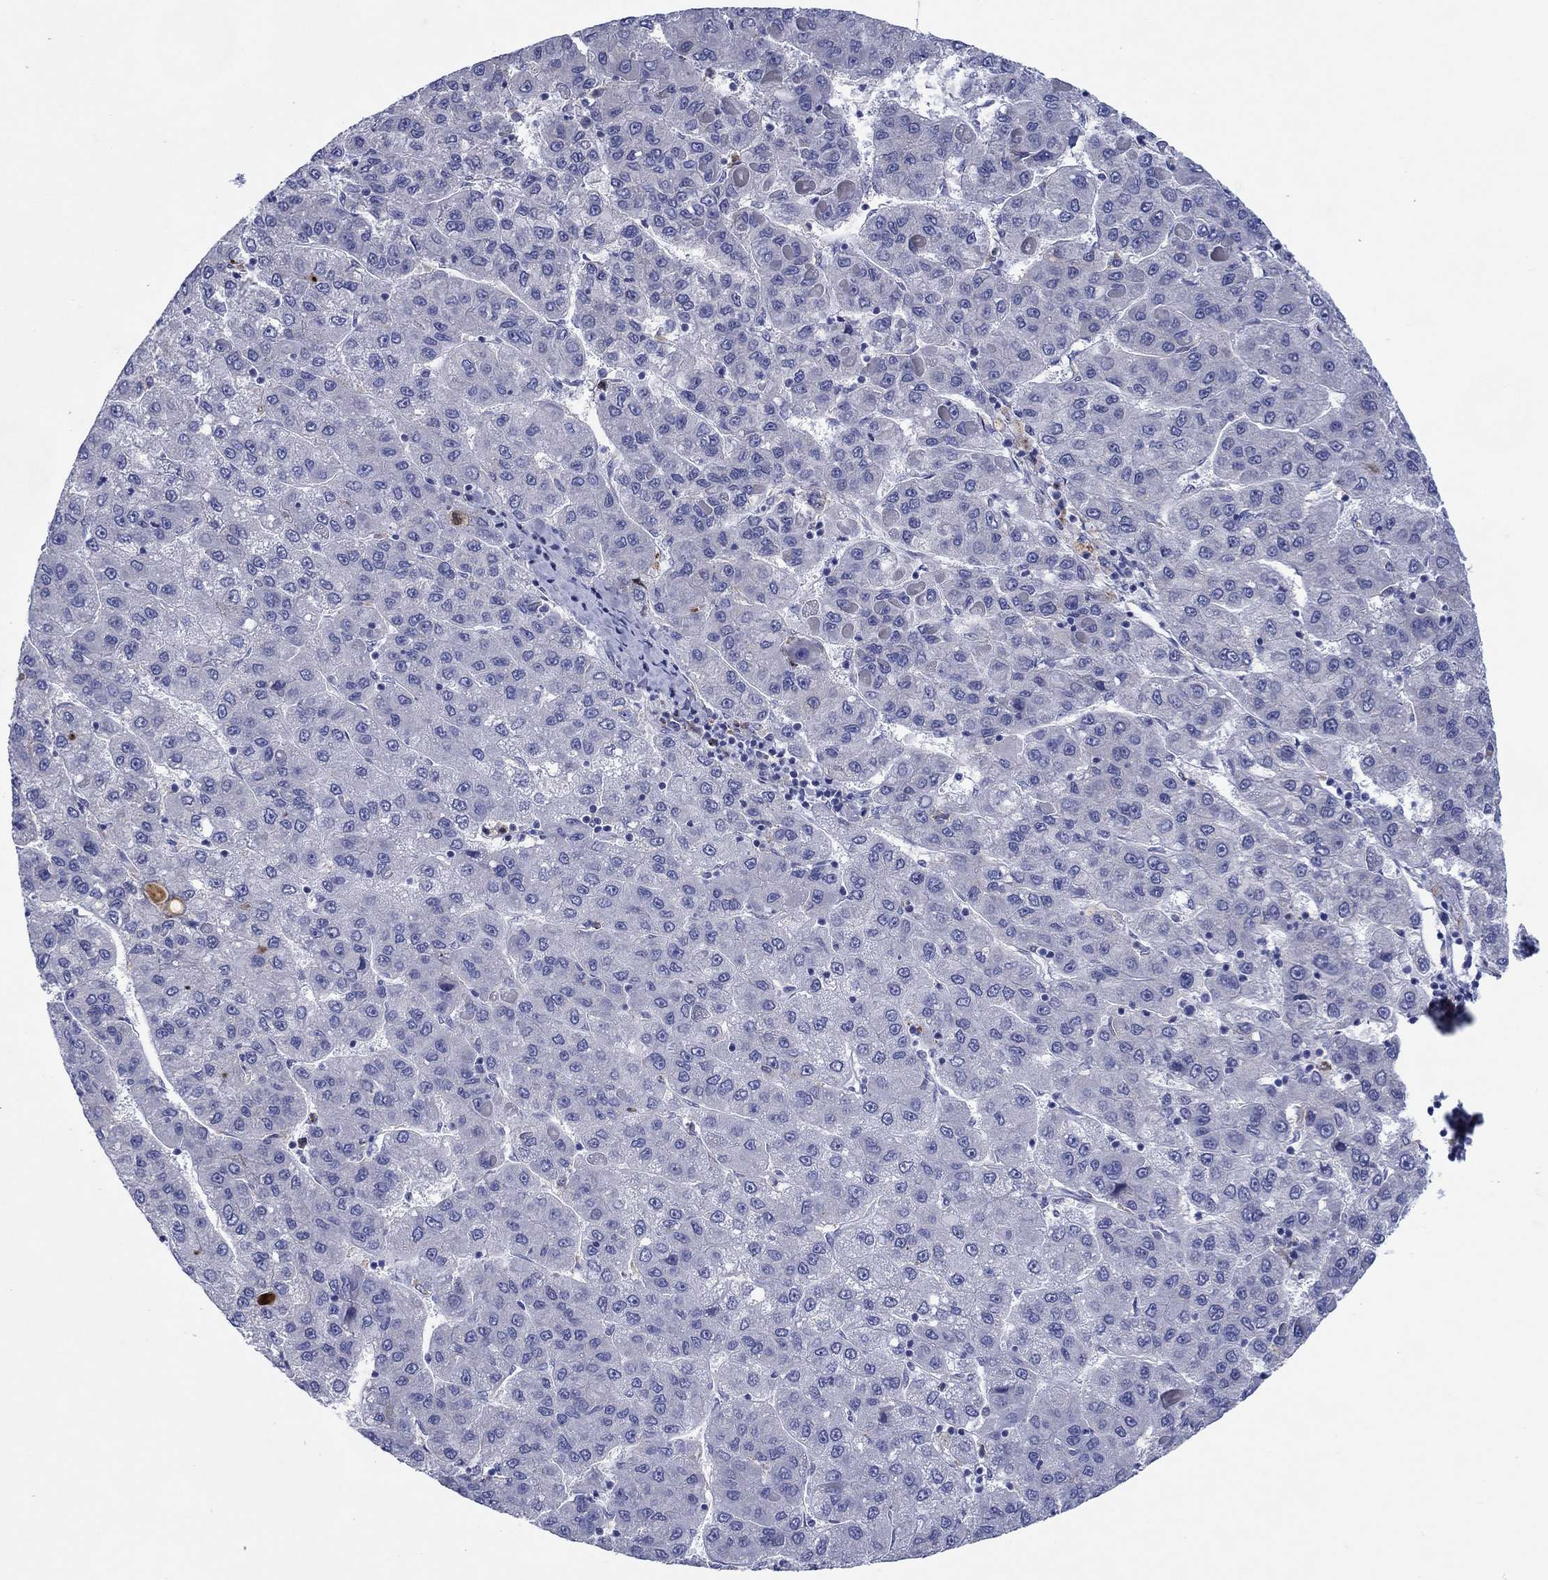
{"staining": {"intensity": "negative", "quantity": "none", "location": "none"}, "tissue": "liver cancer", "cell_type": "Tumor cells", "image_type": "cancer", "snomed": [{"axis": "morphology", "description": "Carcinoma, Hepatocellular, NOS"}, {"axis": "topography", "description": "Liver"}], "caption": "This is an immunohistochemistry histopathology image of liver cancer. There is no expression in tumor cells.", "gene": "HDC", "patient": {"sex": "female", "age": 82}}